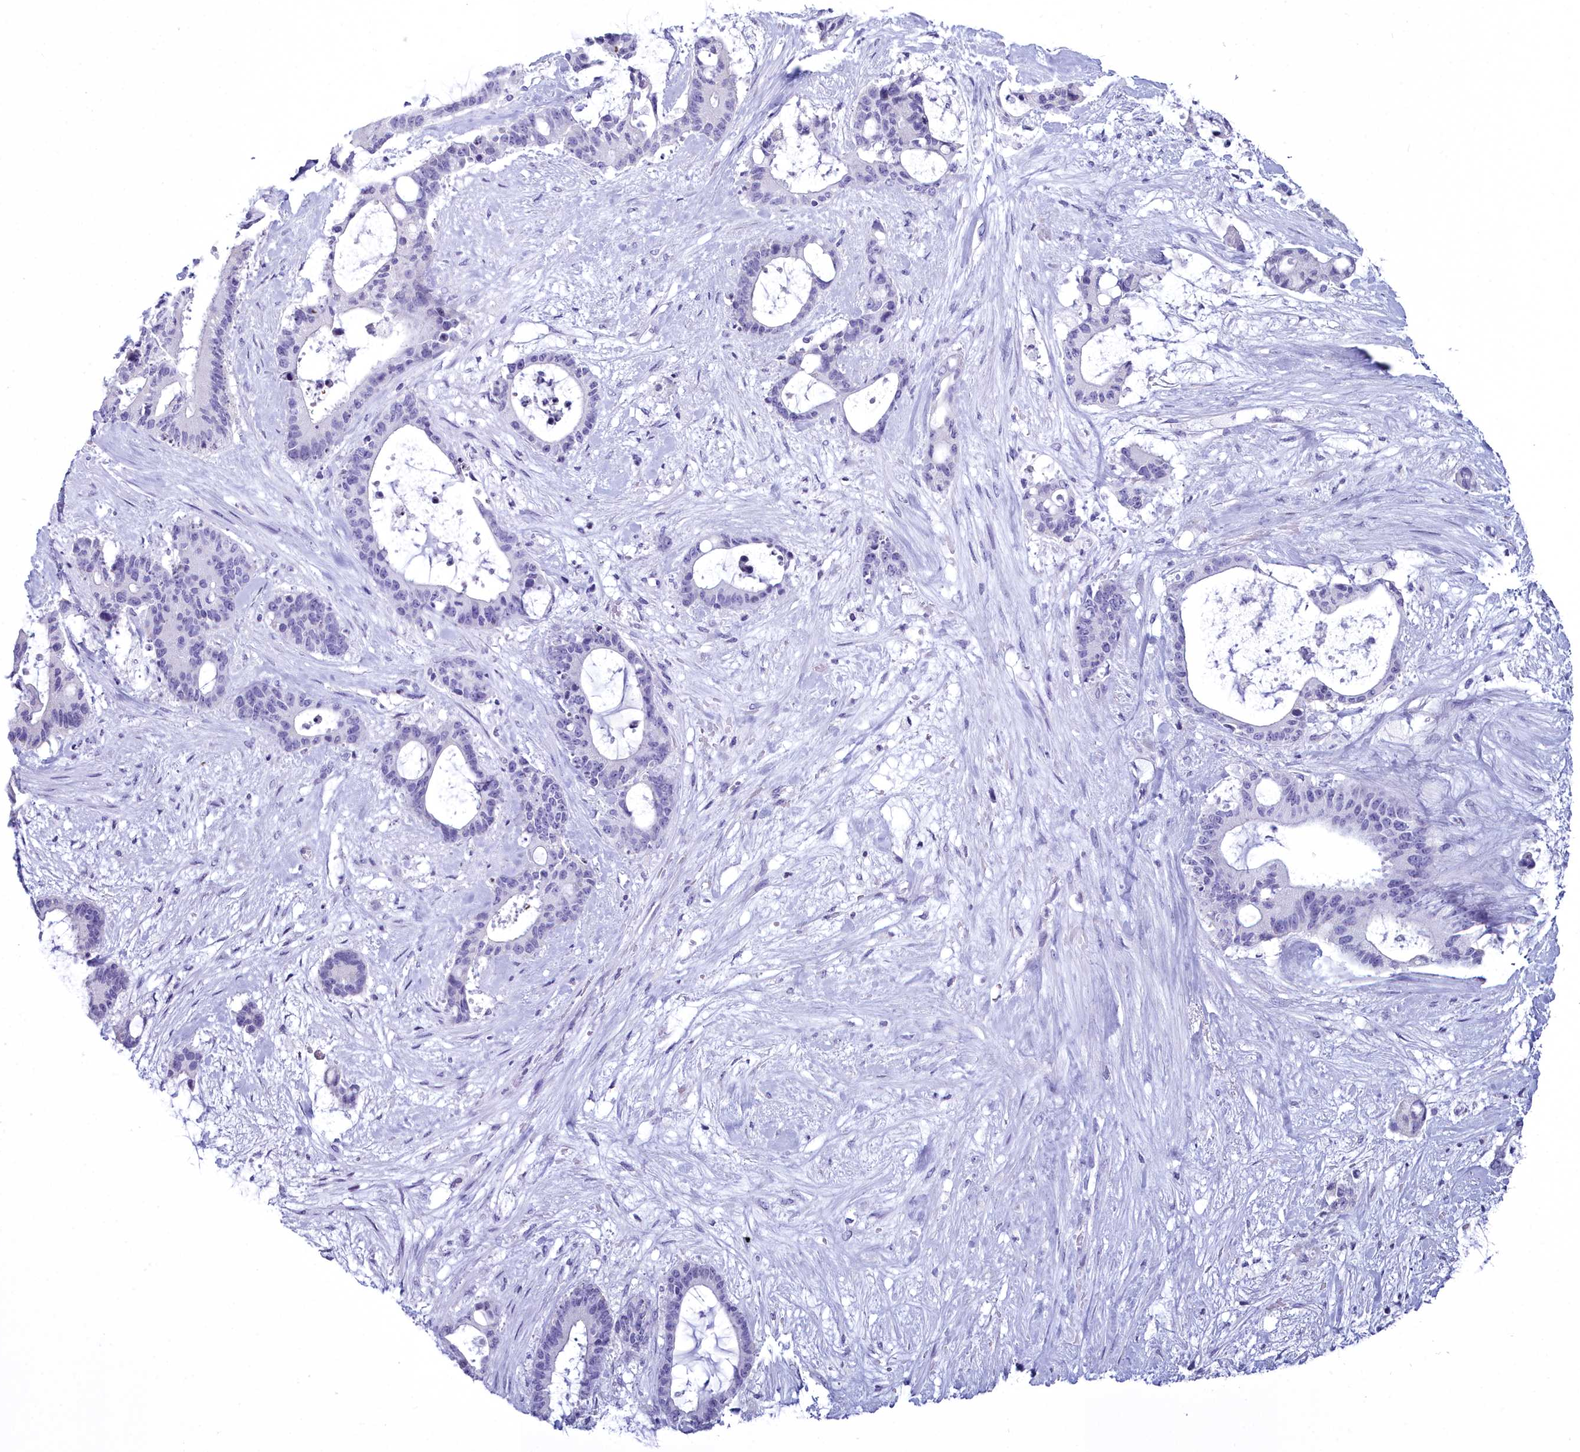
{"staining": {"intensity": "negative", "quantity": "none", "location": "none"}, "tissue": "liver cancer", "cell_type": "Tumor cells", "image_type": "cancer", "snomed": [{"axis": "morphology", "description": "Normal tissue, NOS"}, {"axis": "morphology", "description": "Cholangiocarcinoma"}, {"axis": "topography", "description": "Liver"}, {"axis": "topography", "description": "Peripheral nerve tissue"}], "caption": "Immunohistochemical staining of liver cancer (cholangiocarcinoma) reveals no significant positivity in tumor cells. The staining was performed using DAB to visualize the protein expression in brown, while the nuclei were stained in blue with hematoxylin (Magnification: 20x).", "gene": "MAP6", "patient": {"sex": "female", "age": 73}}